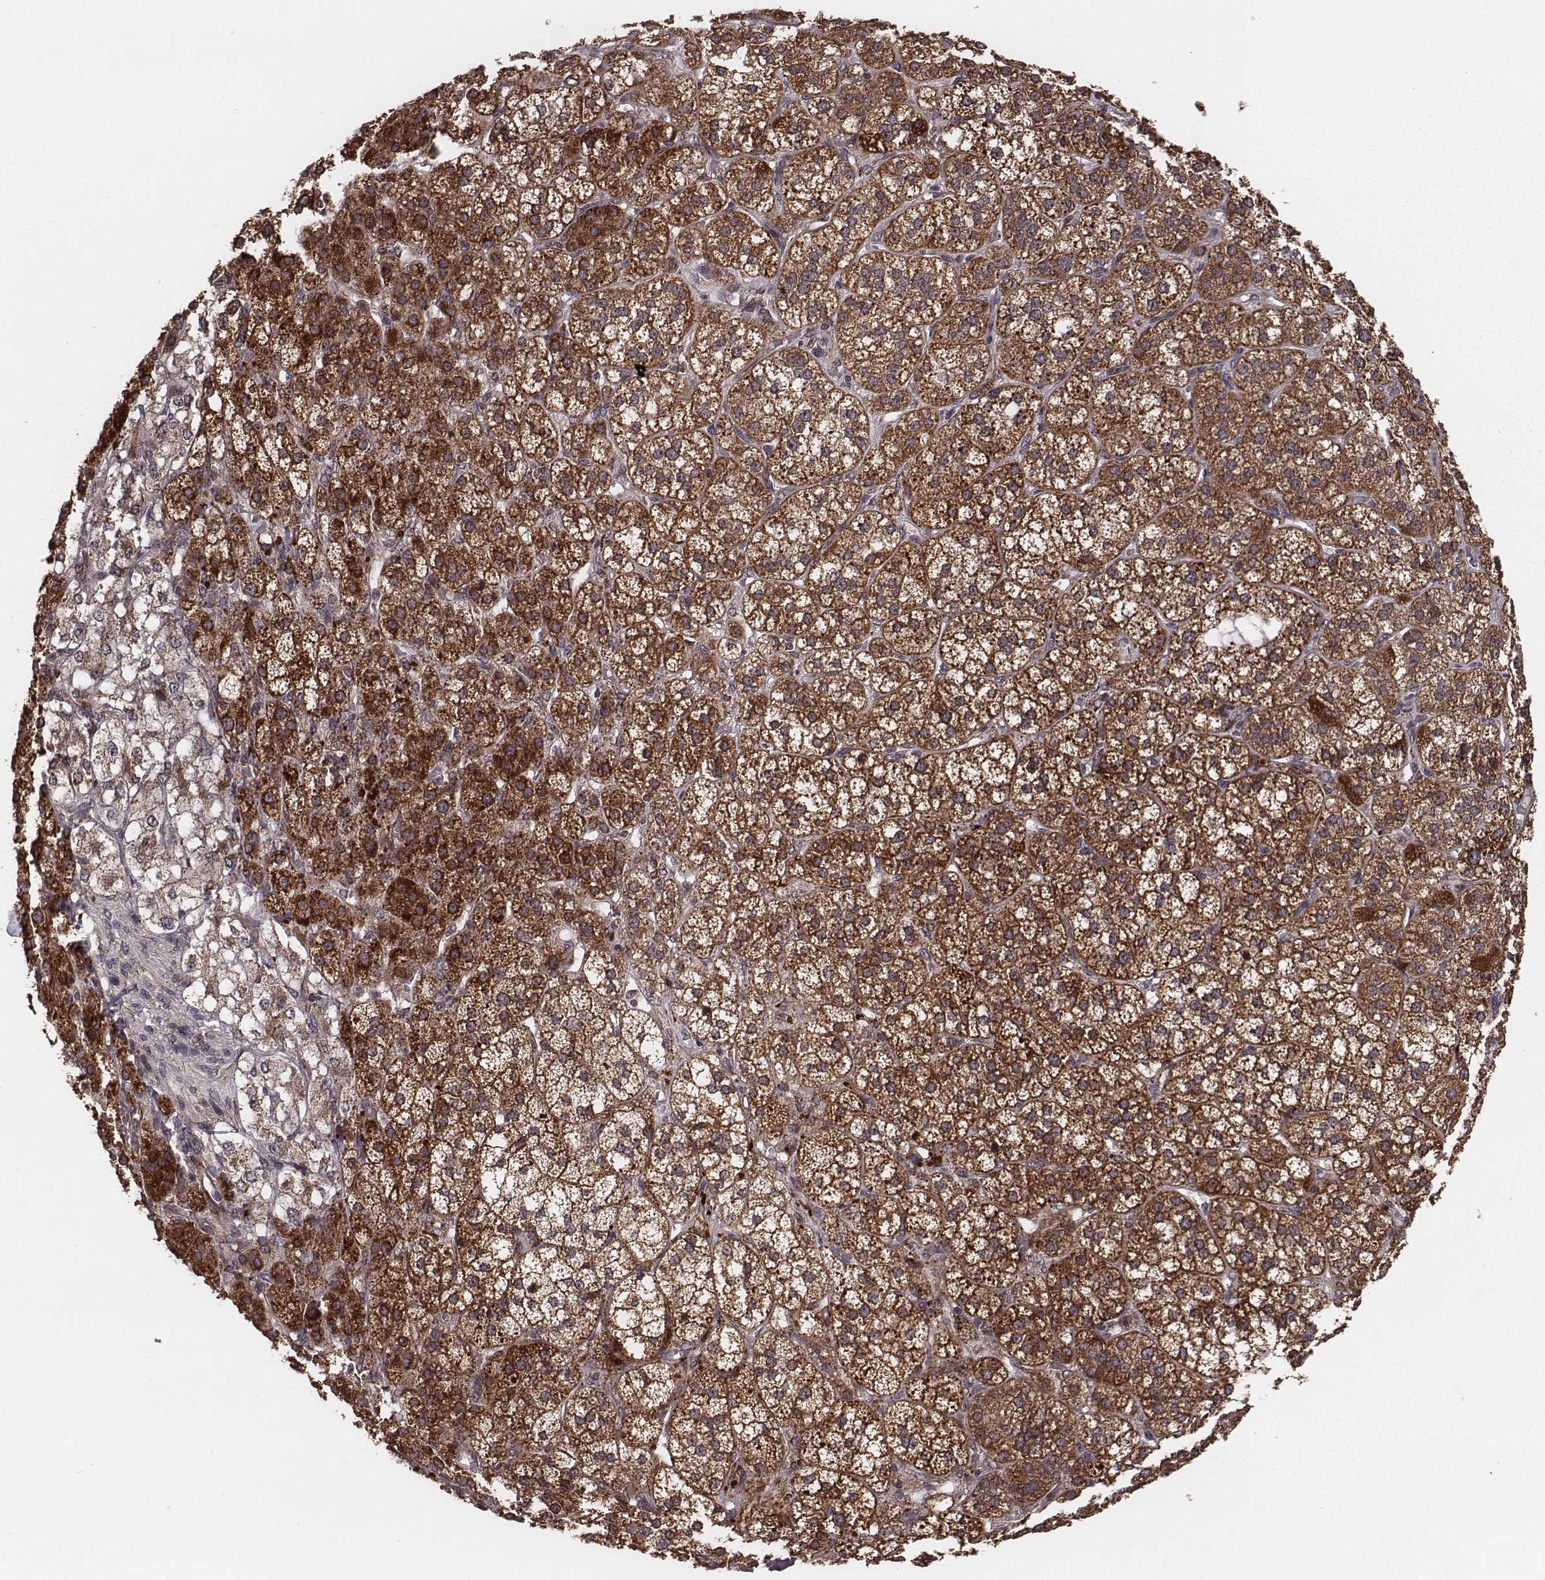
{"staining": {"intensity": "strong", "quantity": ">75%", "location": "cytoplasmic/membranous"}, "tissue": "adrenal gland", "cell_type": "Glandular cells", "image_type": "normal", "snomed": [{"axis": "morphology", "description": "Normal tissue, NOS"}, {"axis": "topography", "description": "Adrenal gland"}], "caption": "Protein staining by IHC reveals strong cytoplasmic/membranous expression in about >75% of glandular cells in normal adrenal gland. (DAB (3,3'-diaminobenzidine) IHC, brown staining for protein, blue staining for nuclei).", "gene": "ZDHHC21", "patient": {"sex": "female", "age": 60}}